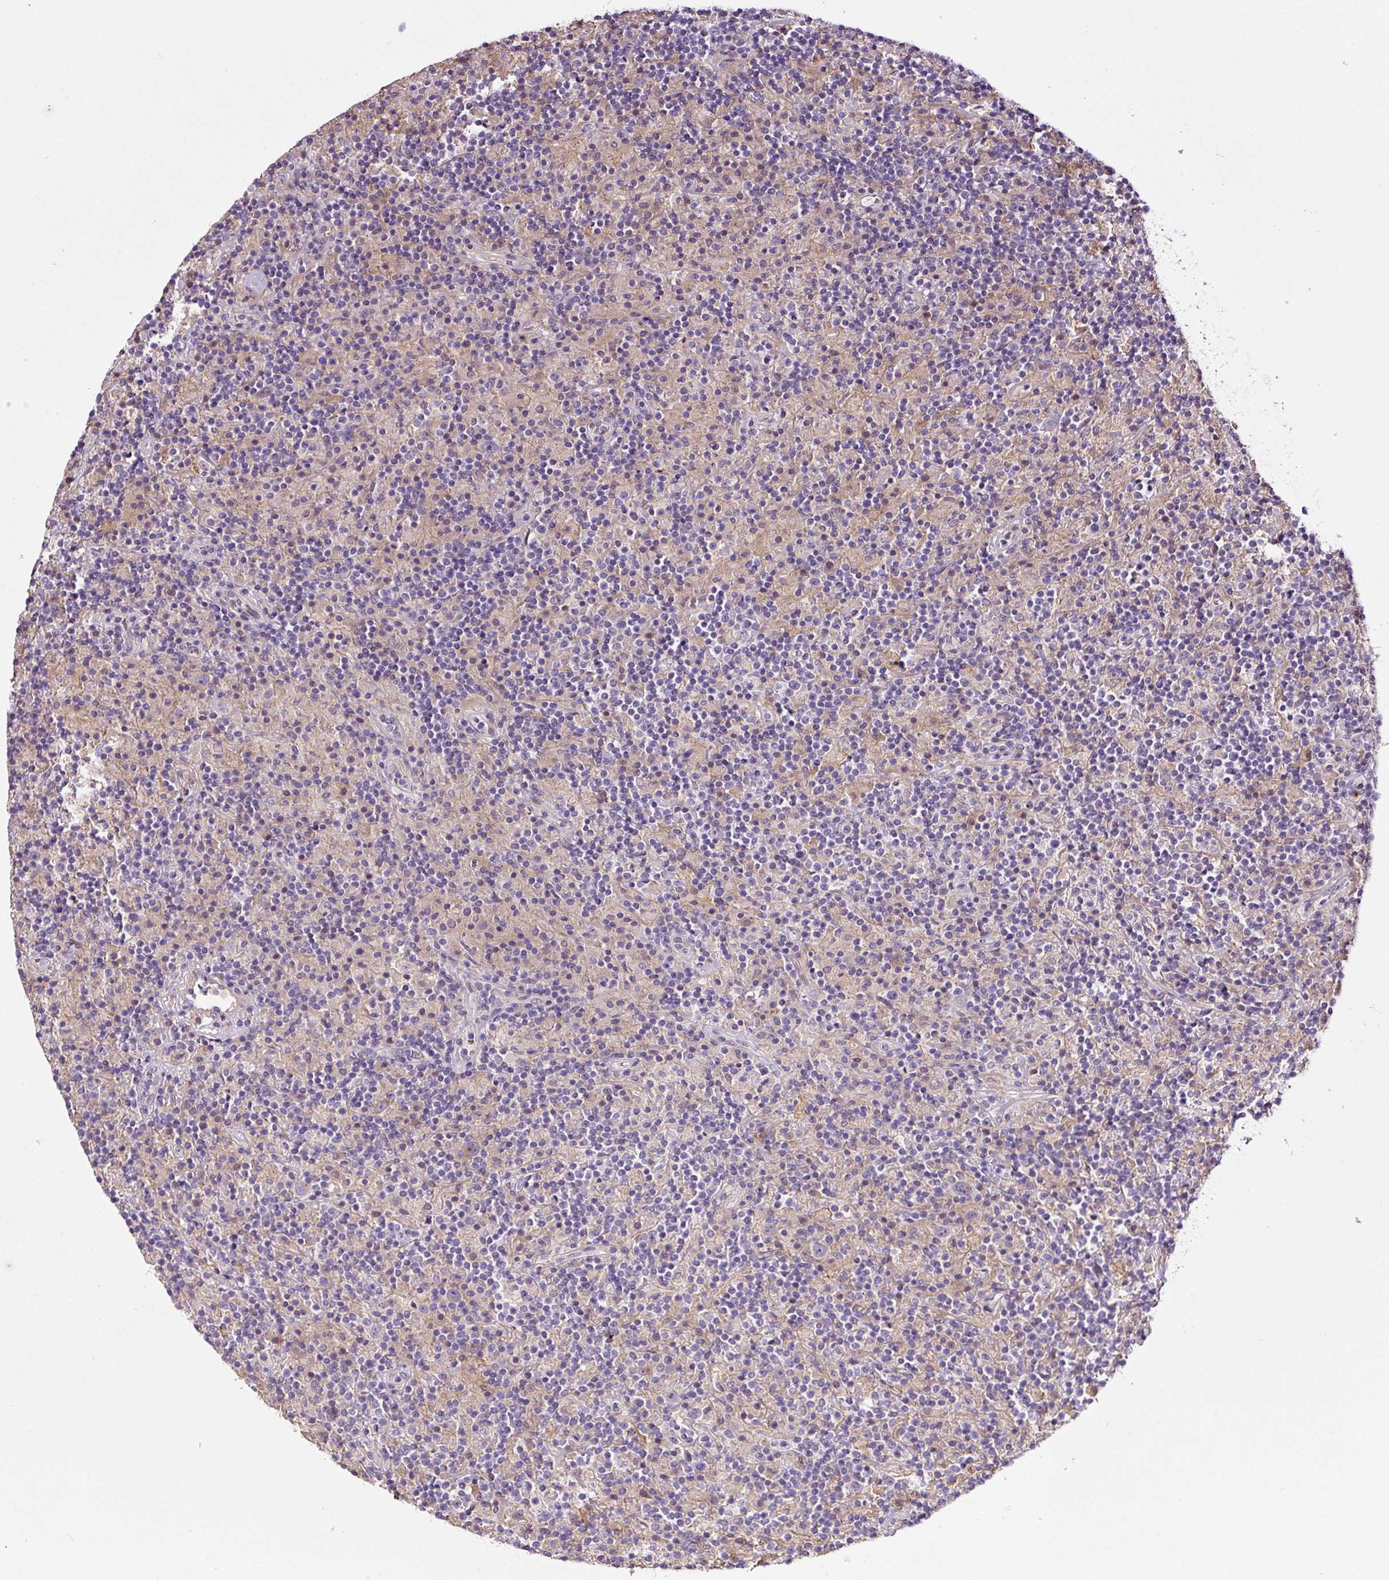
{"staining": {"intensity": "negative", "quantity": "none", "location": "none"}, "tissue": "lymphoma", "cell_type": "Tumor cells", "image_type": "cancer", "snomed": [{"axis": "morphology", "description": "Hodgkin's disease, NOS"}, {"axis": "topography", "description": "Lymph node"}], "caption": "High magnification brightfield microscopy of lymphoma stained with DAB (brown) and counterstained with hematoxylin (blue): tumor cells show no significant expression. (Brightfield microscopy of DAB immunohistochemistry (IHC) at high magnification).", "gene": "LRRC24", "patient": {"sex": "male", "age": 70}}